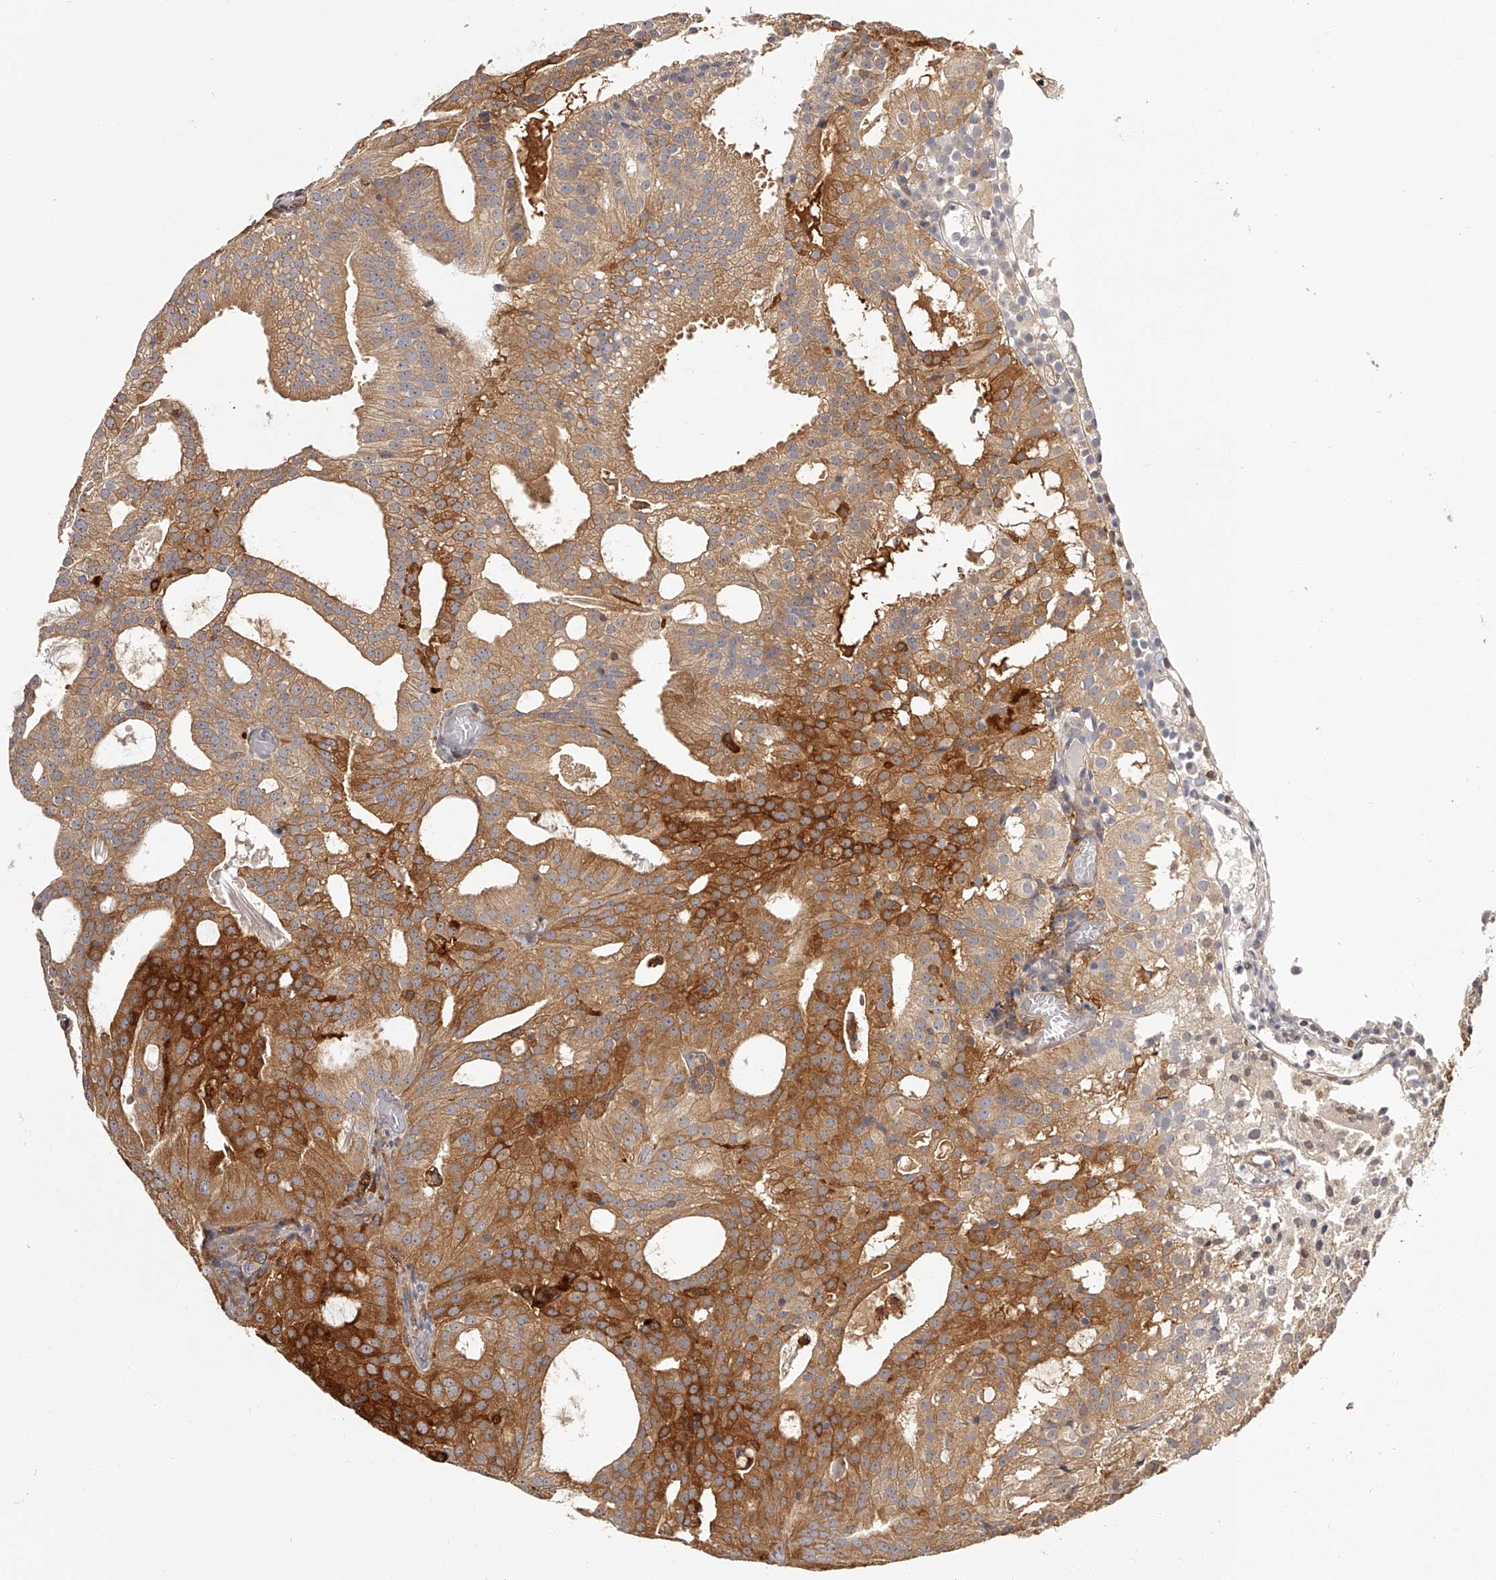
{"staining": {"intensity": "strong", "quantity": ">75%", "location": "cytoplasmic/membranous"}, "tissue": "prostate cancer", "cell_type": "Tumor cells", "image_type": "cancer", "snomed": [{"axis": "morphology", "description": "Adenocarcinoma, Medium grade"}, {"axis": "topography", "description": "Prostate"}], "caption": "Protein staining by IHC displays strong cytoplasmic/membranous staining in about >75% of tumor cells in prostate medium-grade adenocarcinoma. (brown staining indicates protein expression, while blue staining denotes nuclei).", "gene": "LAP3", "patient": {"sex": "male", "age": 88}}